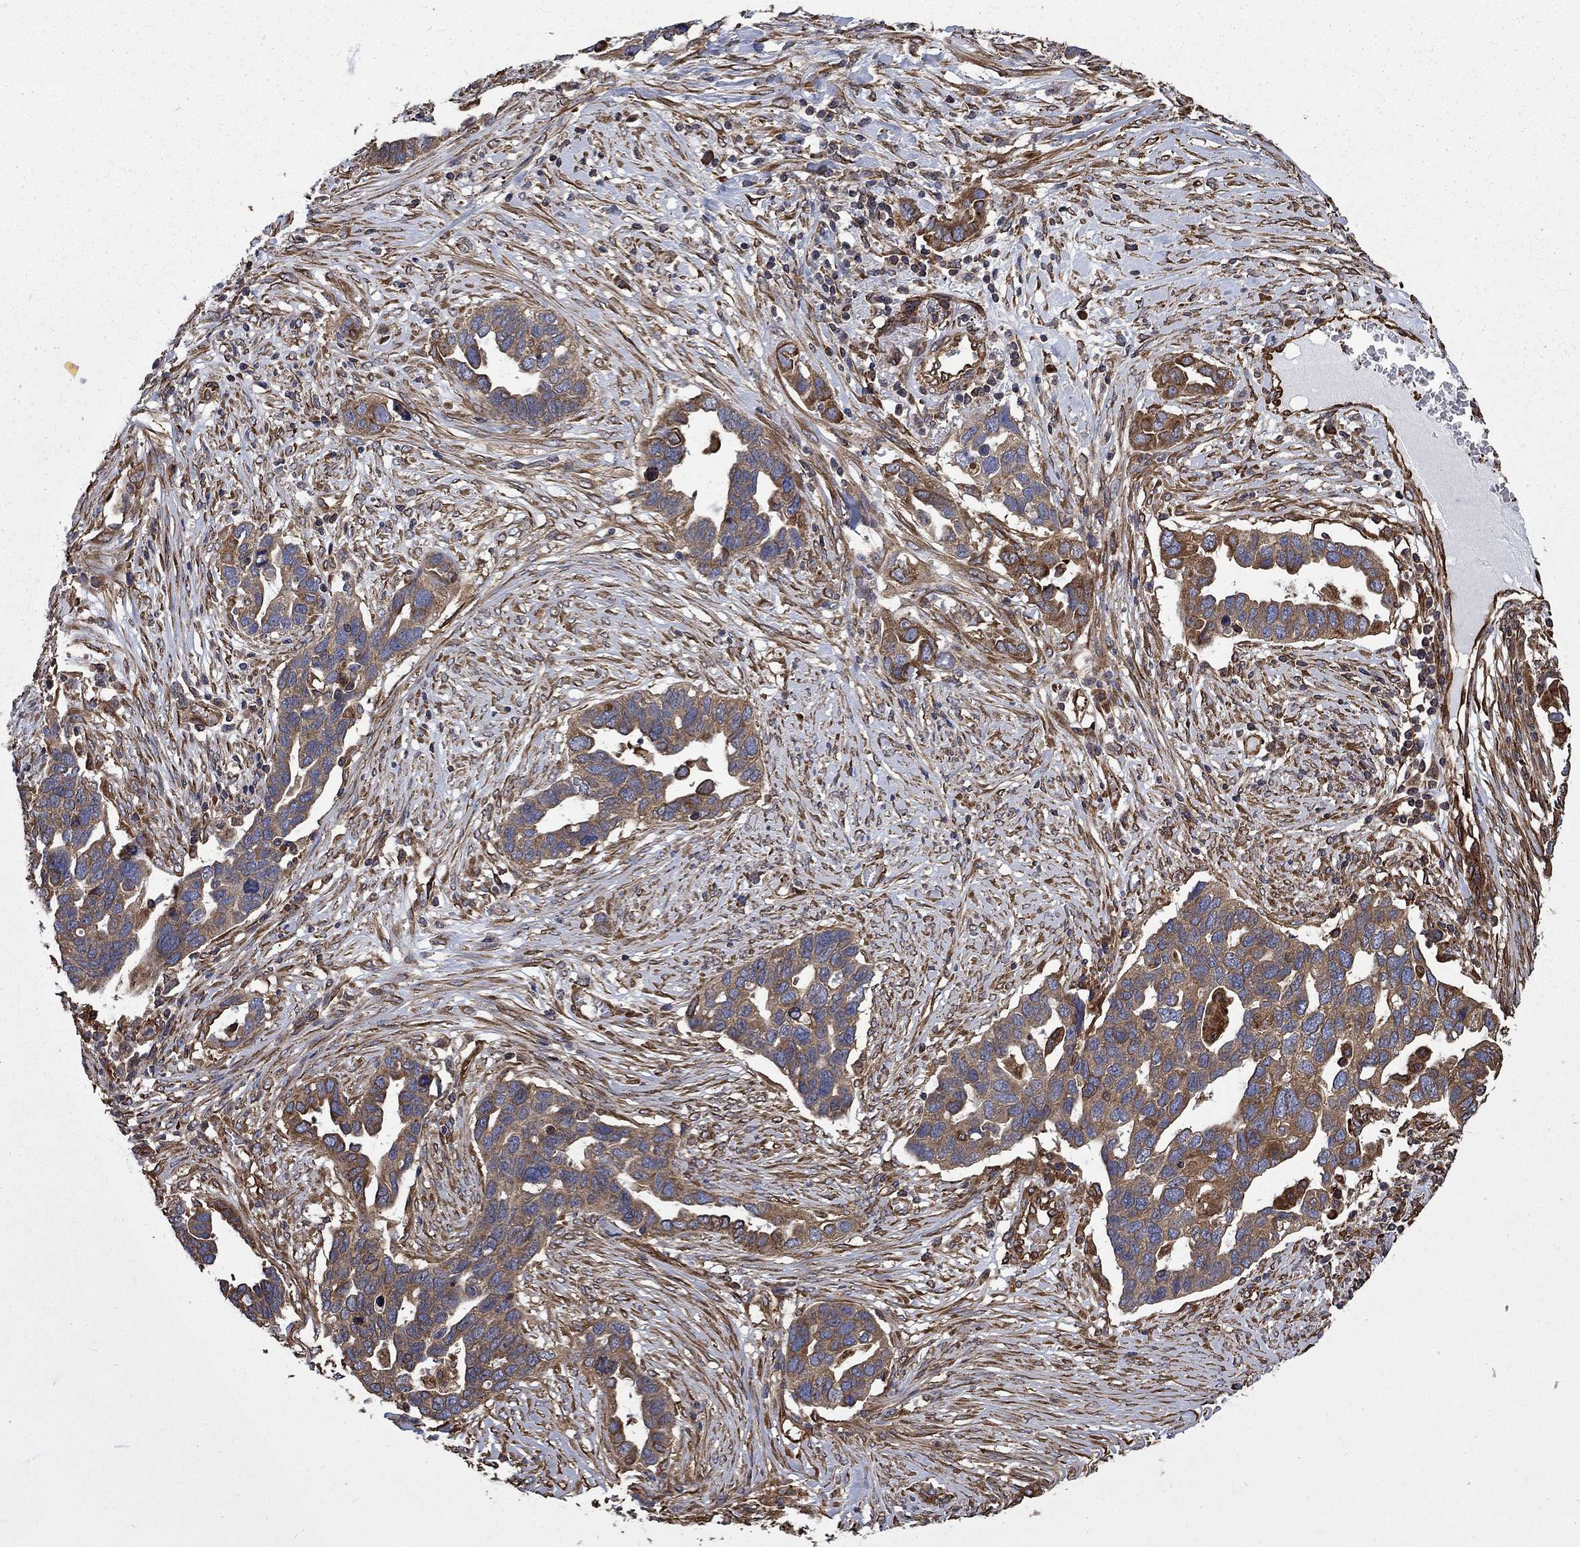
{"staining": {"intensity": "moderate", "quantity": ">75%", "location": "cytoplasmic/membranous"}, "tissue": "ovarian cancer", "cell_type": "Tumor cells", "image_type": "cancer", "snomed": [{"axis": "morphology", "description": "Cystadenocarcinoma, serous, NOS"}, {"axis": "topography", "description": "Ovary"}], "caption": "Immunohistochemical staining of serous cystadenocarcinoma (ovarian) exhibits medium levels of moderate cytoplasmic/membranous protein expression in about >75% of tumor cells. (DAB IHC with brightfield microscopy, high magnification).", "gene": "CUTC", "patient": {"sex": "female", "age": 54}}